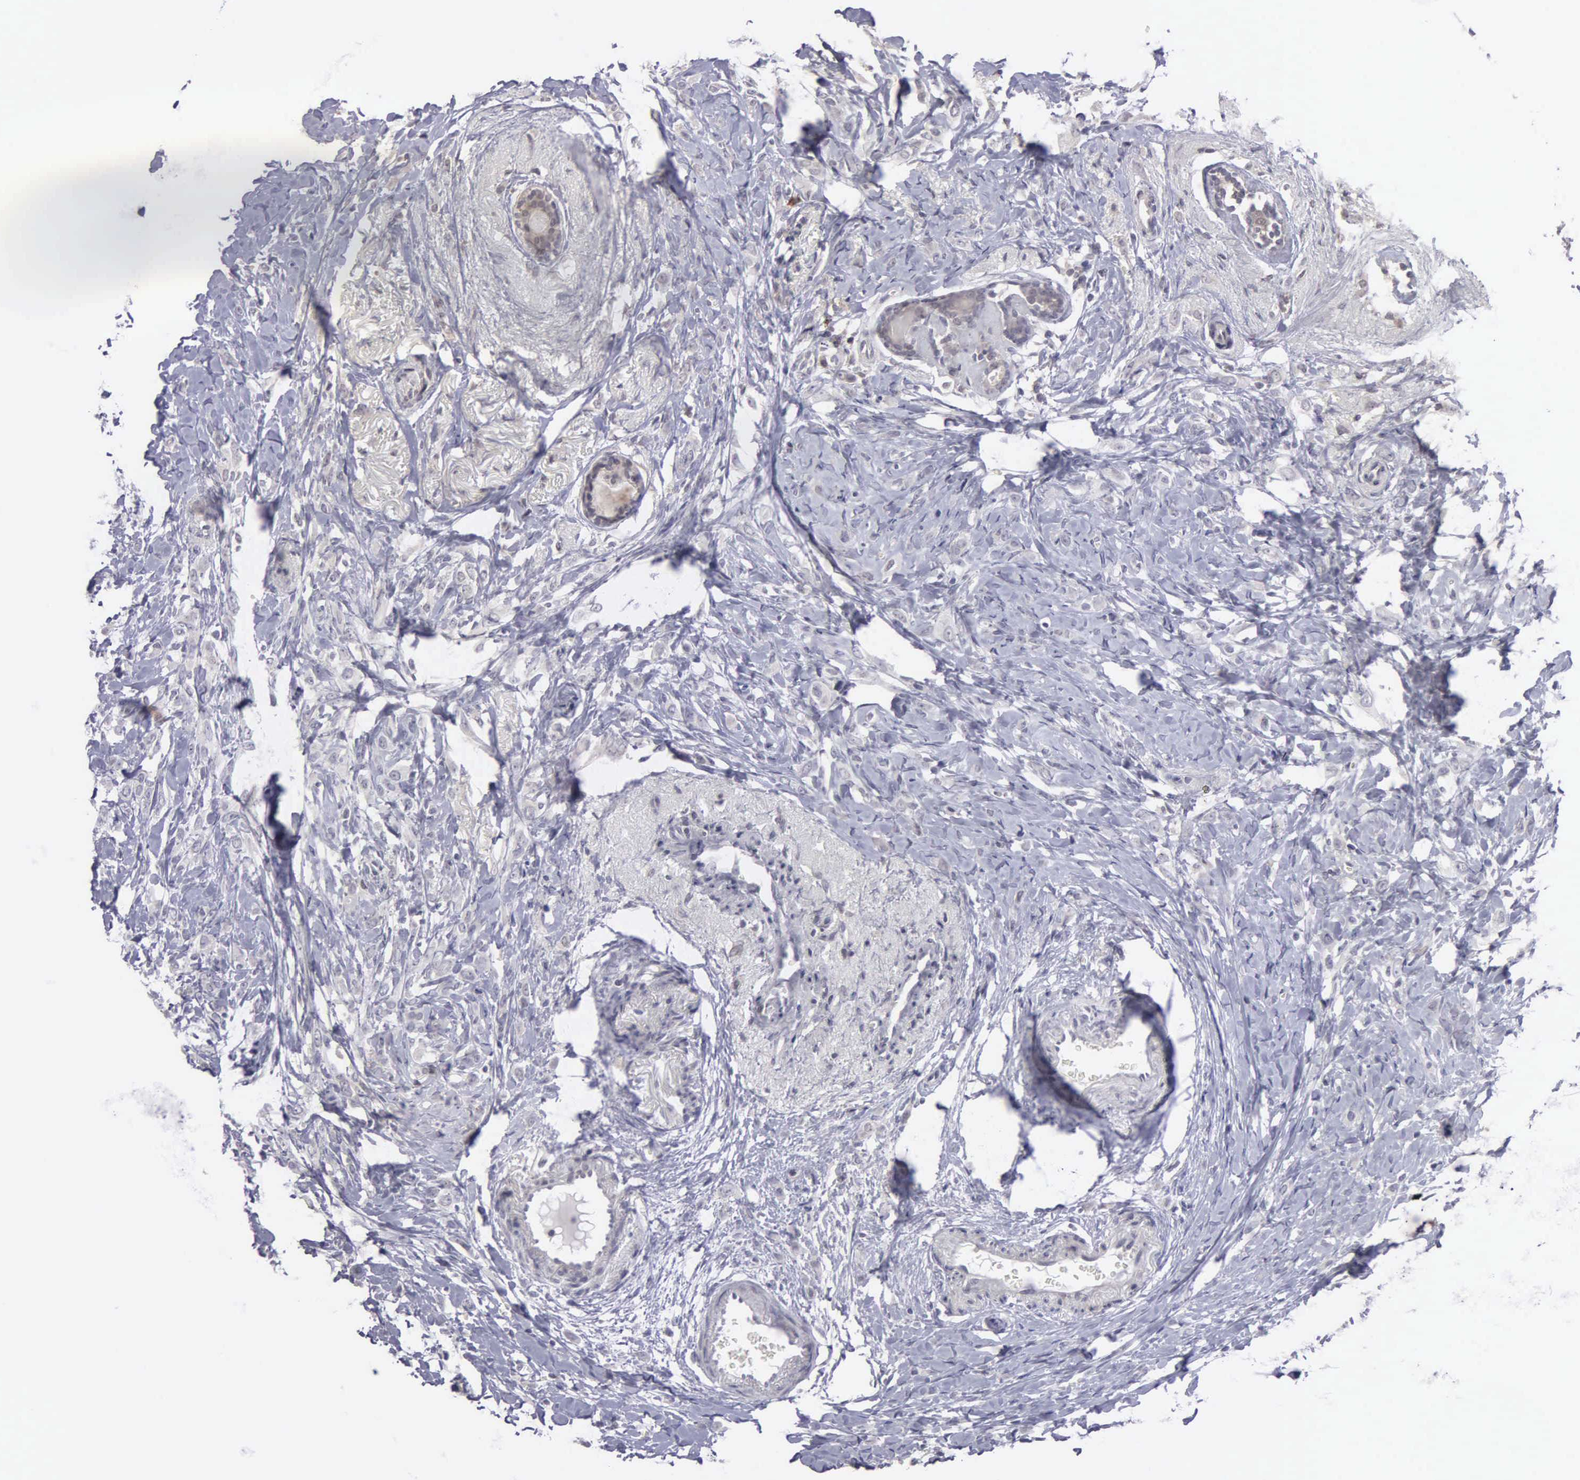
{"staining": {"intensity": "negative", "quantity": "none", "location": "none"}, "tissue": "breast cancer", "cell_type": "Tumor cells", "image_type": "cancer", "snomed": [{"axis": "morphology", "description": "Lobular carcinoma"}, {"axis": "topography", "description": "Breast"}], "caption": "Tumor cells show no significant protein positivity in breast lobular carcinoma.", "gene": "BRD1", "patient": {"sex": "female", "age": 57}}